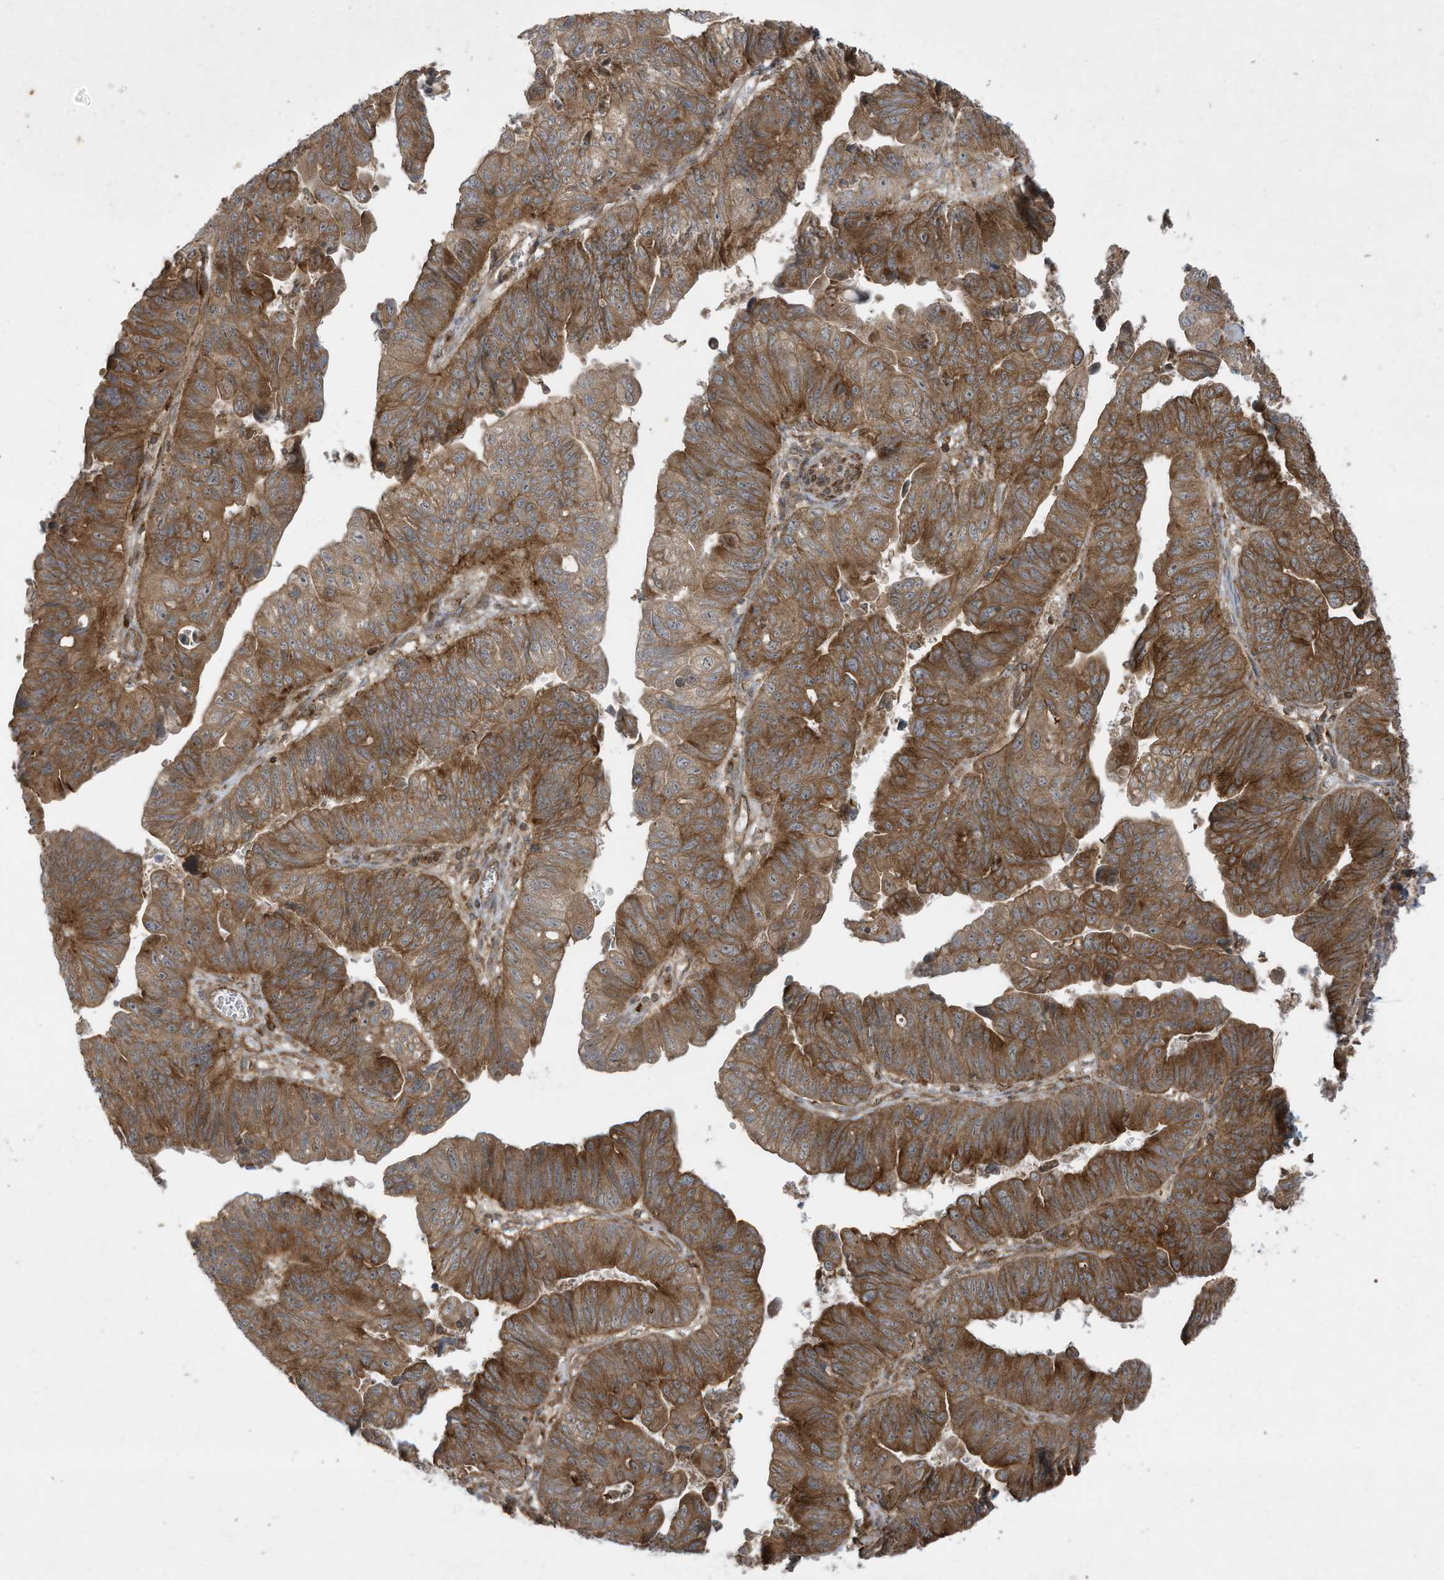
{"staining": {"intensity": "strong", "quantity": ">75%", "location": "cytoplasmic/membranous"}, "tissue": "stomach cancer", "cell_type": "Tumor cells", "image_type": "cancer", "snomed": [{"axis": "morphology", "description": "Adenocarcinoma, NOS"}, {"axis": "topography", "description": "Stomach"}], "caption": "Immunohistochemical staining of stomach adenocarcinoma reveals high levels of strong cytoplasmic/membranous staining in about >75% of tumor cells. Nuclei are stained in blue.", "gene": "DDIT4", "patient": {"sex": "male", "age": 59}}